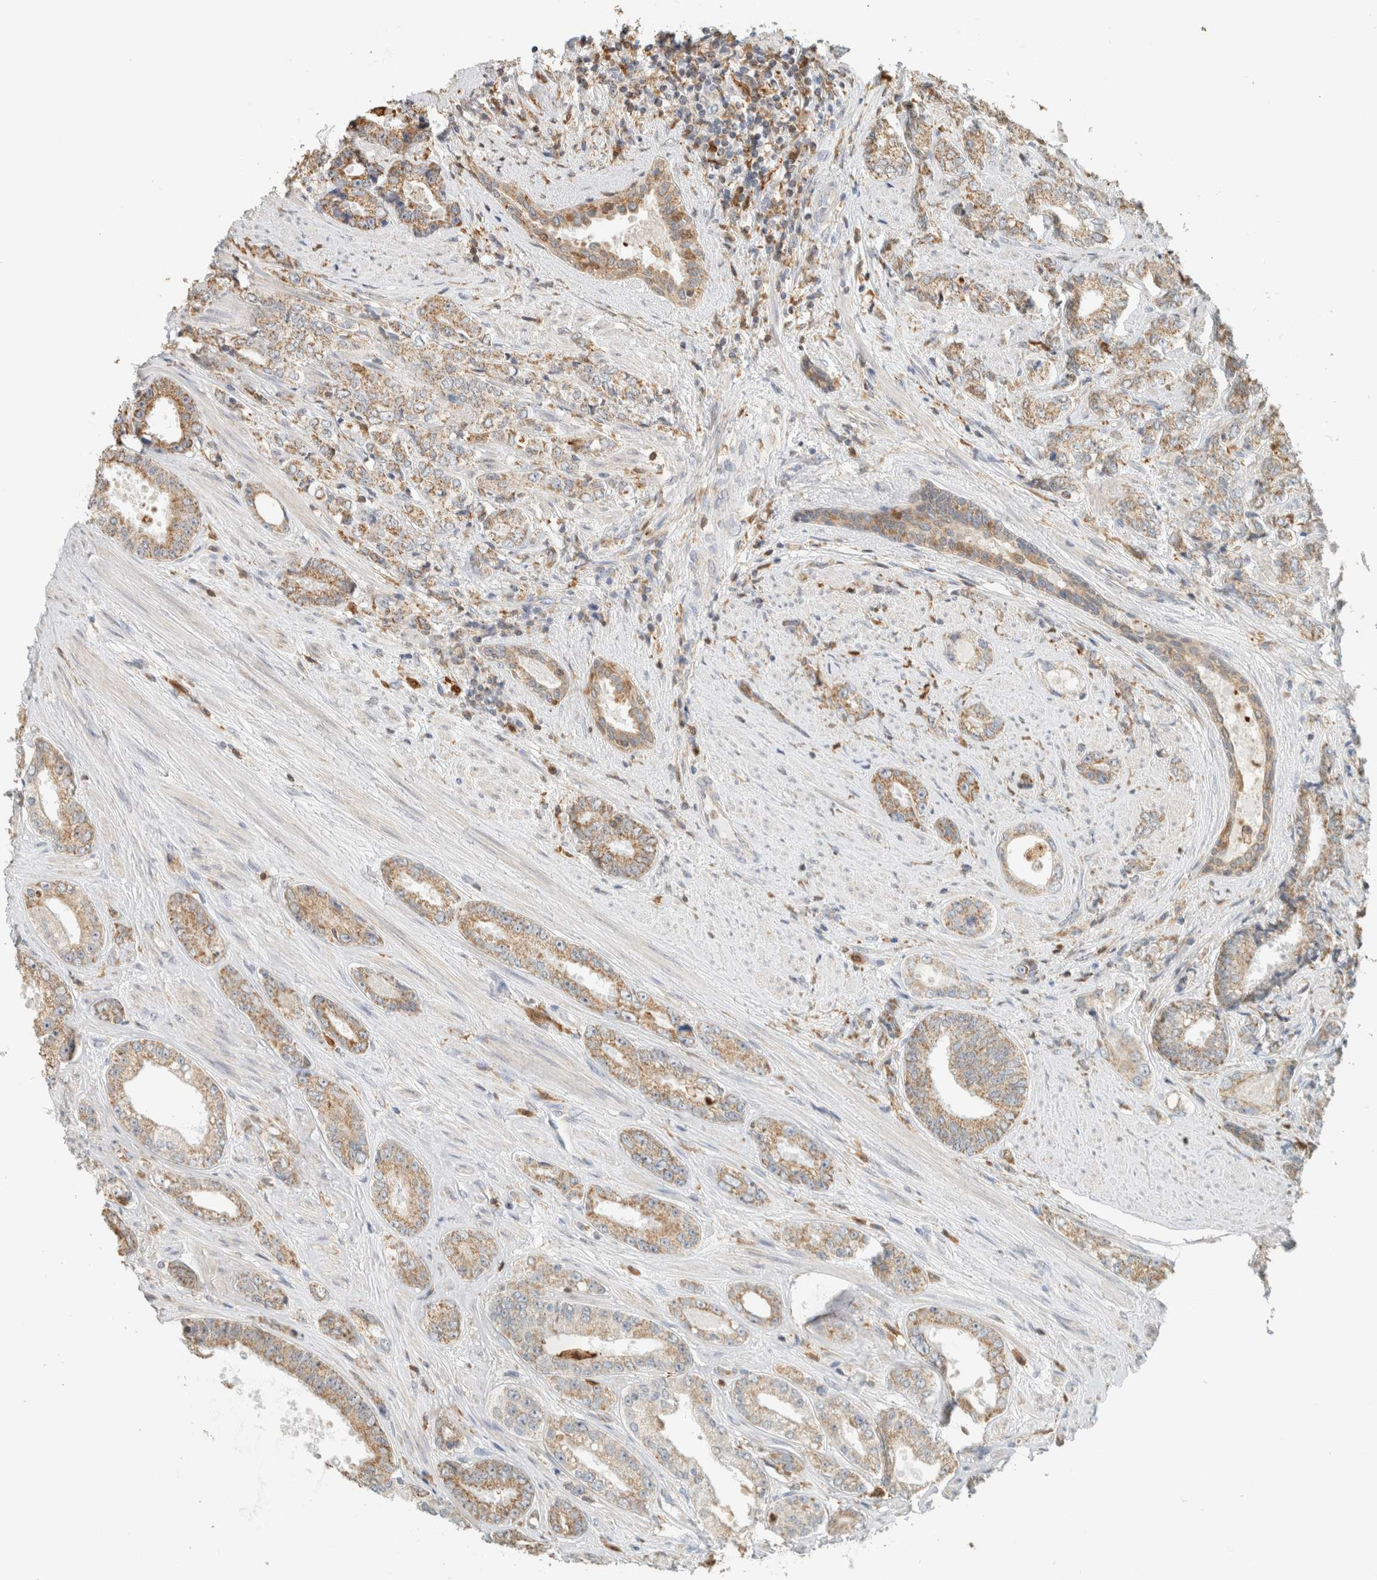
{"staining": {"intensity": "moderate", "quantity": "25%-75%", "location": "cytoplasmic/membranous"}, "tissue": "prostate cancer", "cell_type": "Tumor cells", "image_type": "cancer", "snomed": [{"axis": "morphology", "description": "Adenocarcinoma, High grade"}, {"axis": "topography", "description": "Prostate"}], "caption": "Immunohistochemical staining of prostate high-grade adenocarcinoma demonstrates medium levels of moderate cytoplasmic/membranous staining in about 25%-75% of tumor cells.", "gene": "CAPG", "patient": {"sex": "male", "age": 61}}